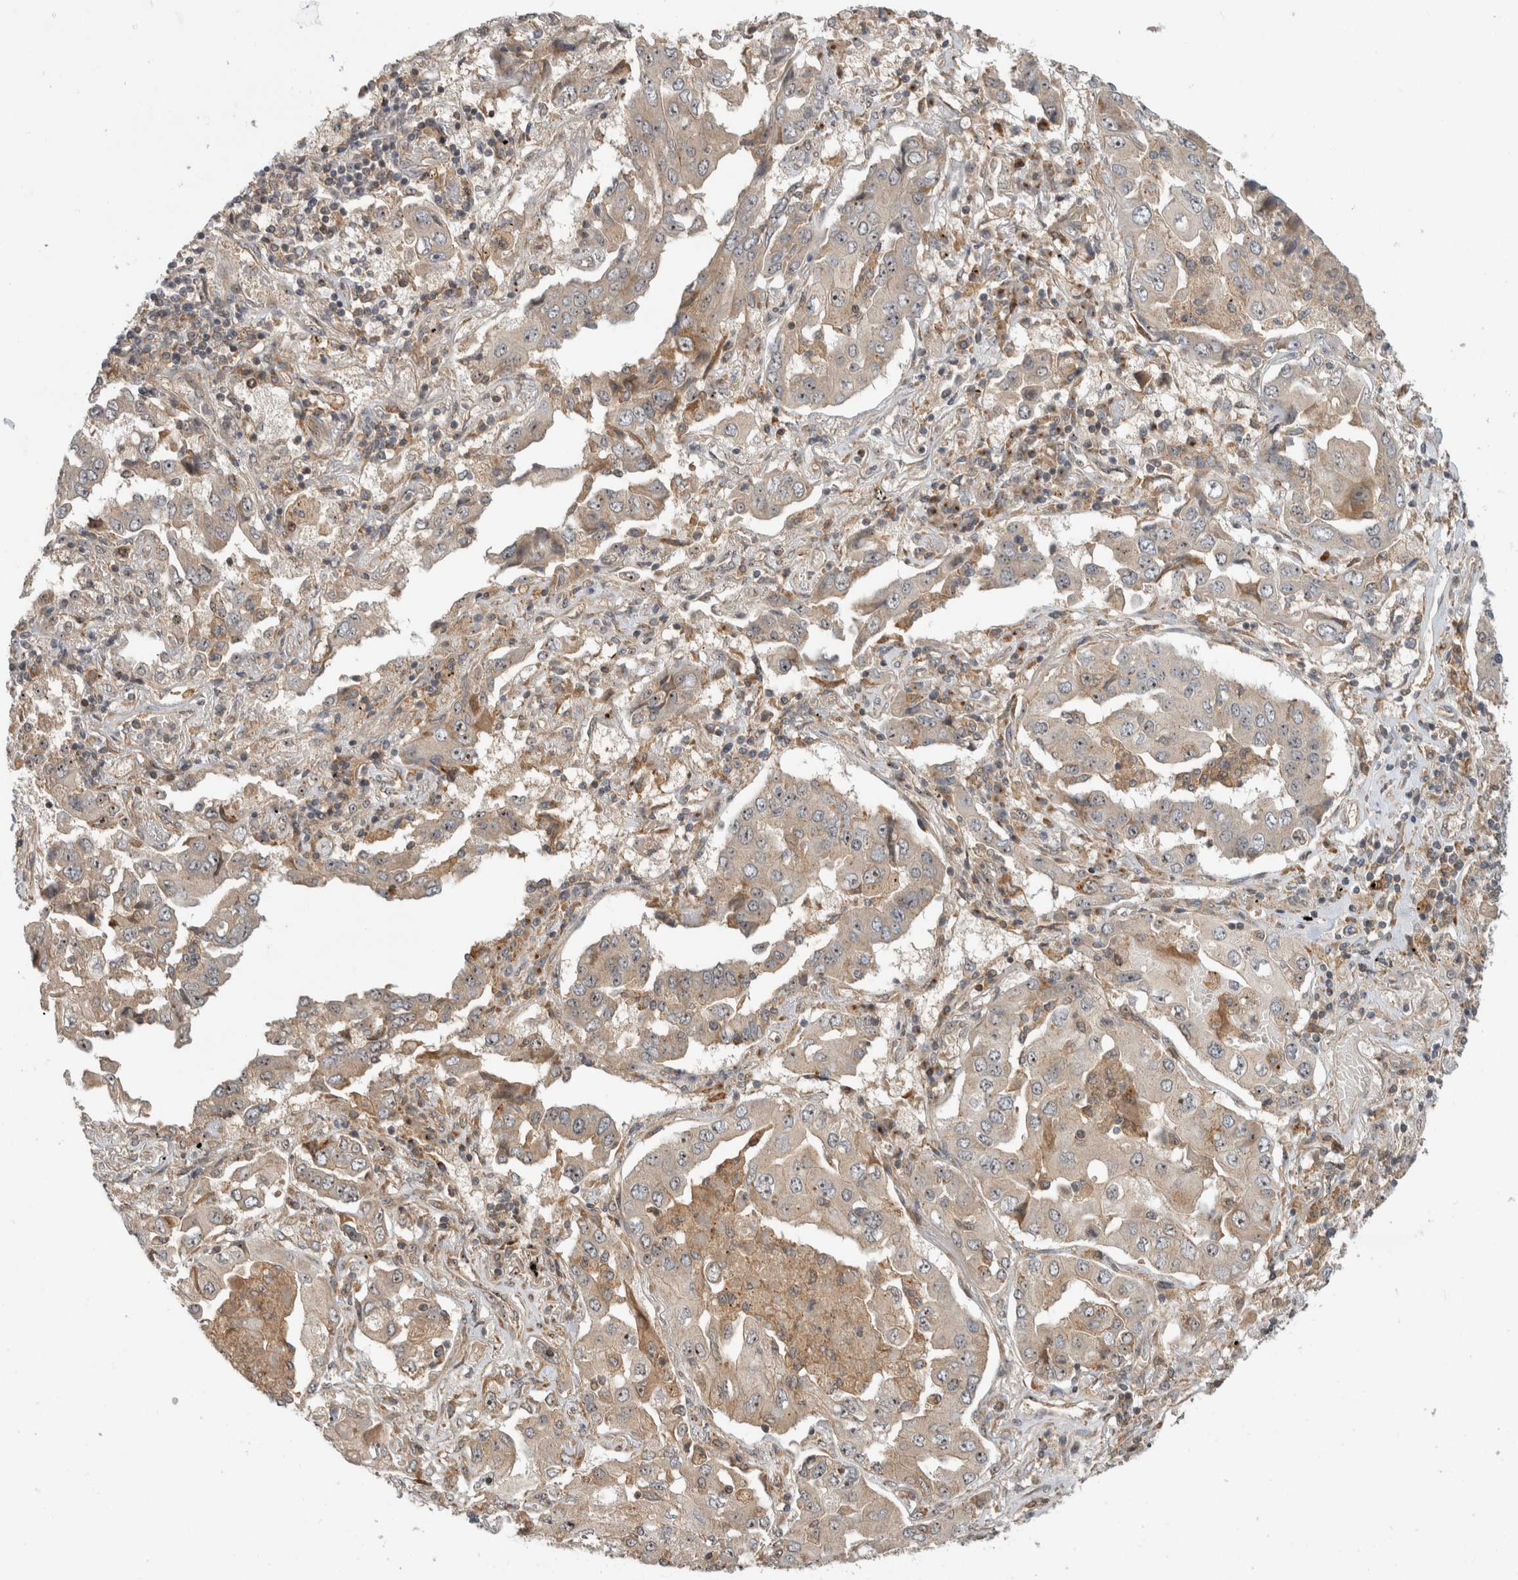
{"staining": {"intensity": "weak", "quantity": ">75%", "location": "cytoplasmic/membranous"}, "tissue": "lung cancer", "cell_type": "Tumor cells", "image_type": "cancer", "snomed": [{"axis": "morphology", "description": "Adenocarcinoma, NOS"}, {"axis": "topography", "description": "Lung"}], "caption": "Immunohistochemistry micrograph of human lung cancer (adenocarcinoma) stained for a protein (brown), which exhibits low levels of weak cytoplasmic/membranous expression in about >75% of tumor cells.", "gene": "WASF2", "patient": {"sex": "female", "age": 65}}